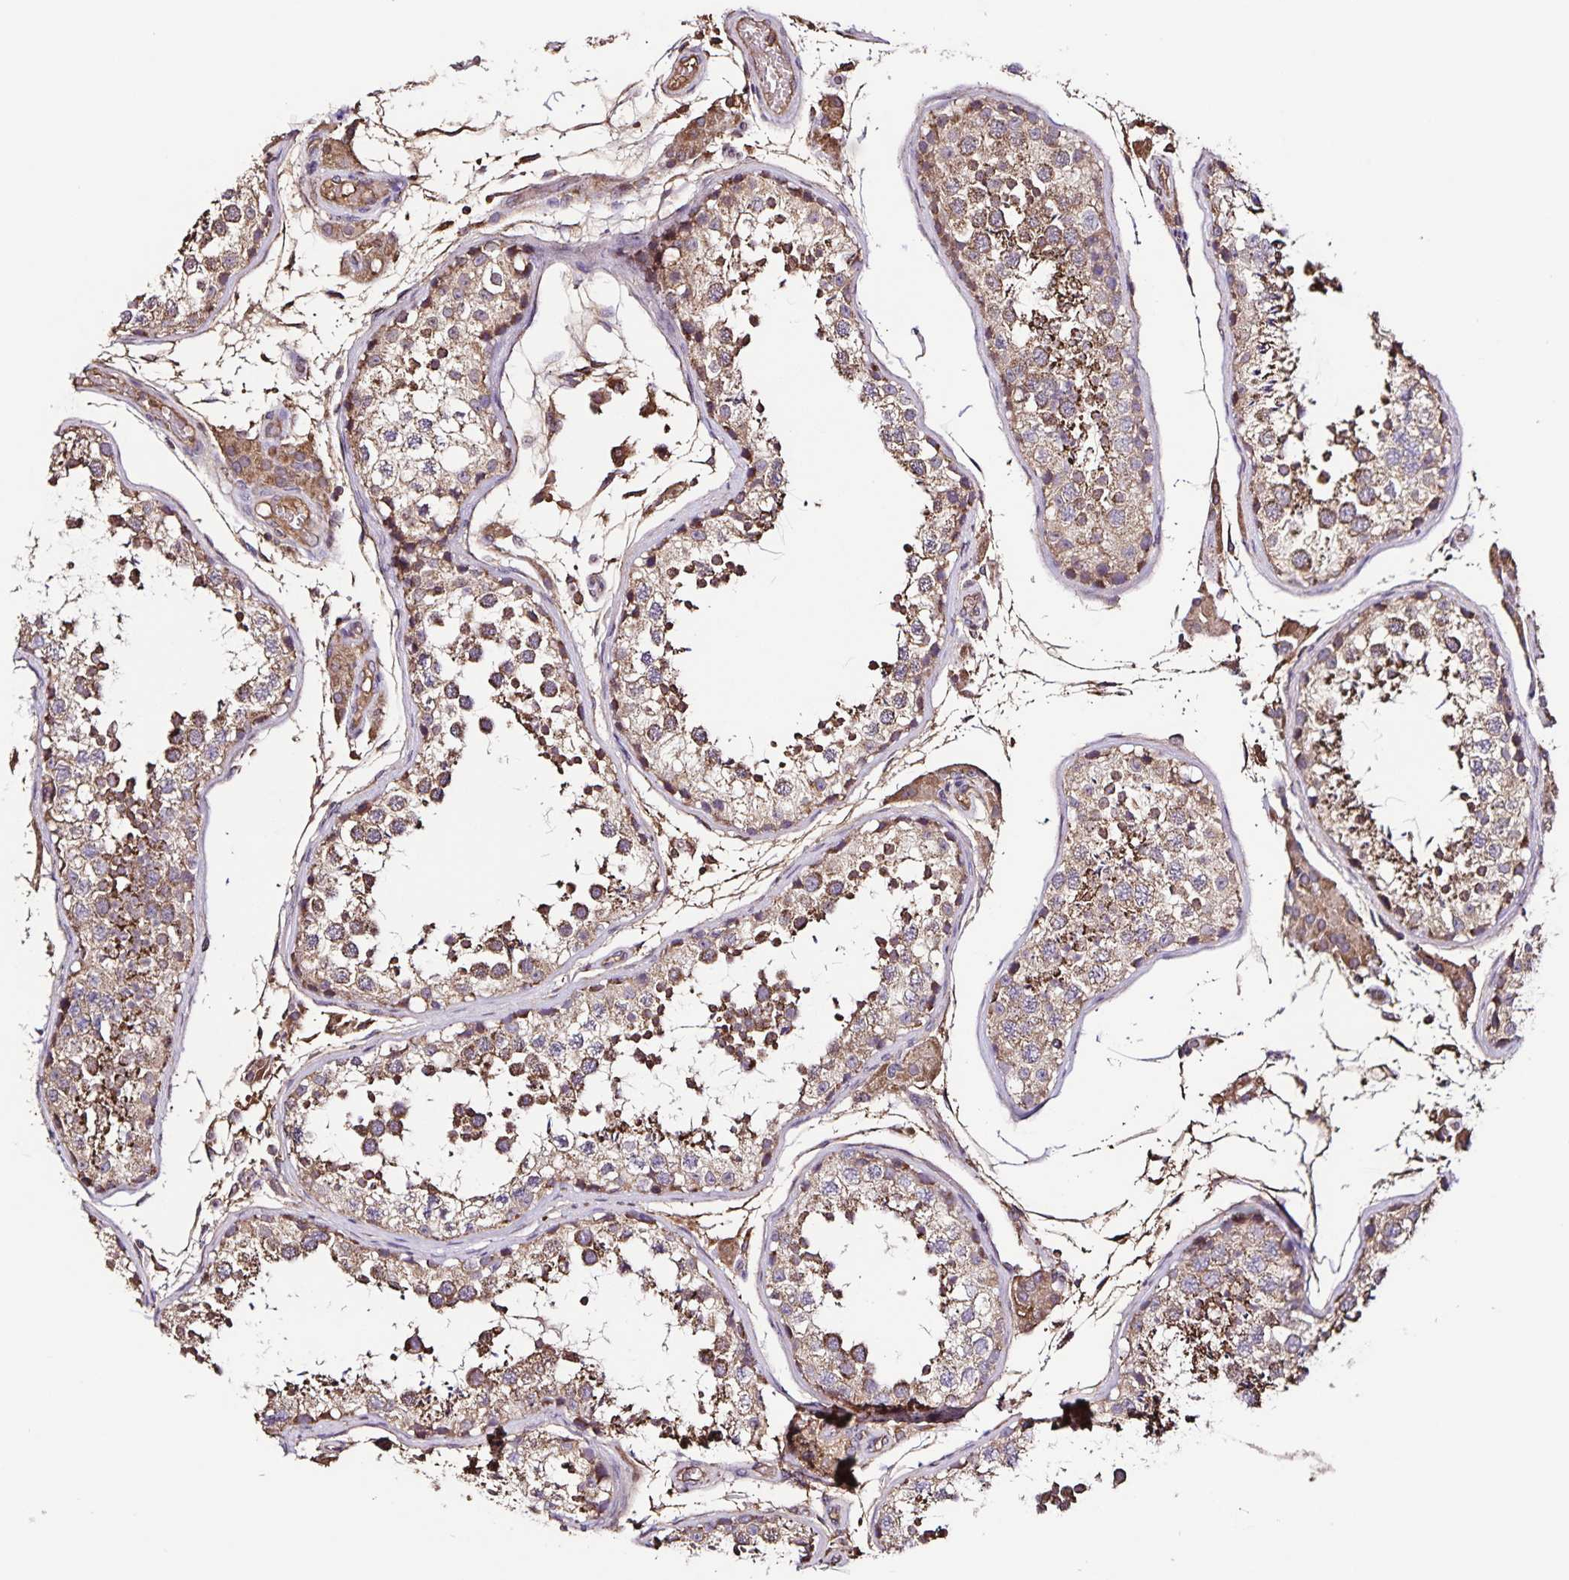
{"staining": {"intensity": "moderate", "quantity": ">75%", "location": "cytoplasmic/membranous"}, "tissue": "testis", "cell_type": "Cells in seminiferous ducts", "image_type": "normal", "snomed": [{"axis": "morphology", "description": "Normal tissue, NOS"}, {"axis": "topography", "description": "Testis"}], "caption": "Immunohistochemical staining of unremarkable human testis displays medium levels of moderate cytoplasmic/membranous positivity in approximately >75% of cells in seminiferous ducts.", "gene": "MAN1A1", "patient": {"sex": "male", "age": 29}}